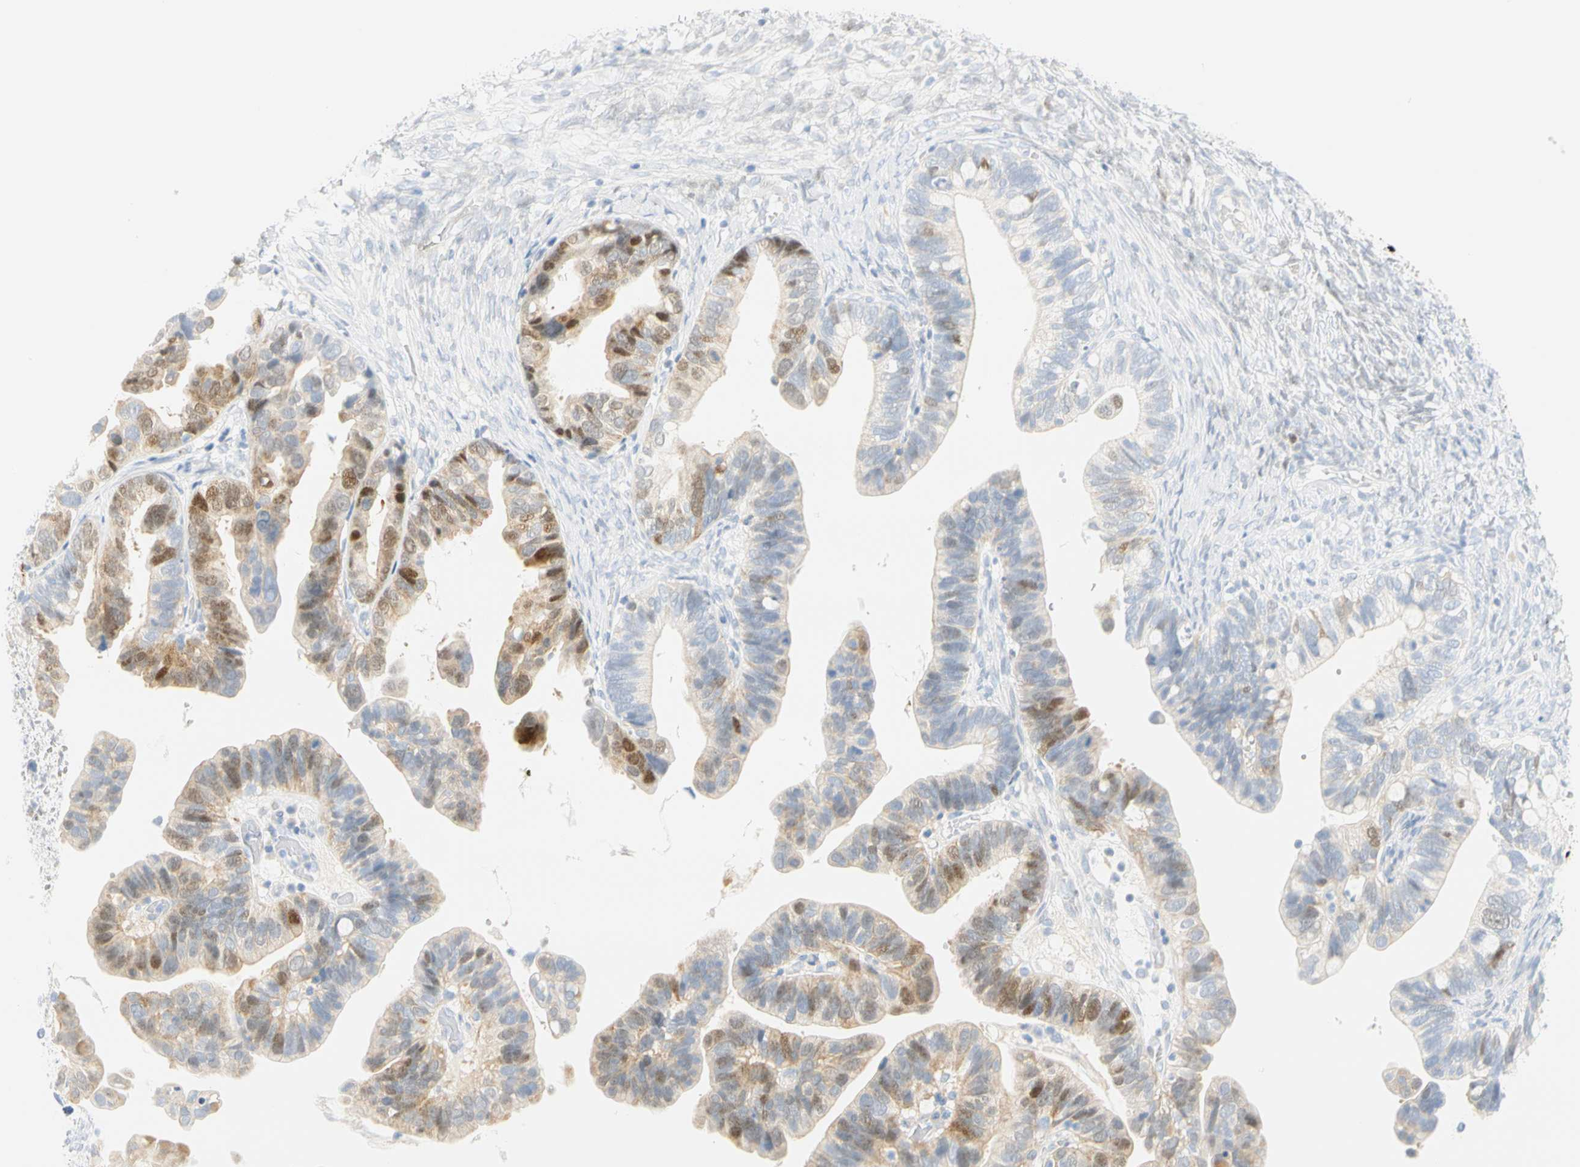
{"staining": {"intensity": "weak", "quantity": "<25%", "location": "cytoplasmic/membranous,nuclear"}, "tissue": "ovarian cancer", "cell_type": "Tumor cells", "image_type": "cancer", "snomed": [{"axis": "morphology", "description": "Cystadenocarcinoma, serous, NOS"}, {"axis": "topography", "description": "Ovary"}], "caption": "The photomicrograph displays no significant staining in tumor cells of ovarian cancer. (DAB IHC with hematoxylin counter stain).", "gene": "SELENBP1", "patient": {"sex": "female", "age": 56}}